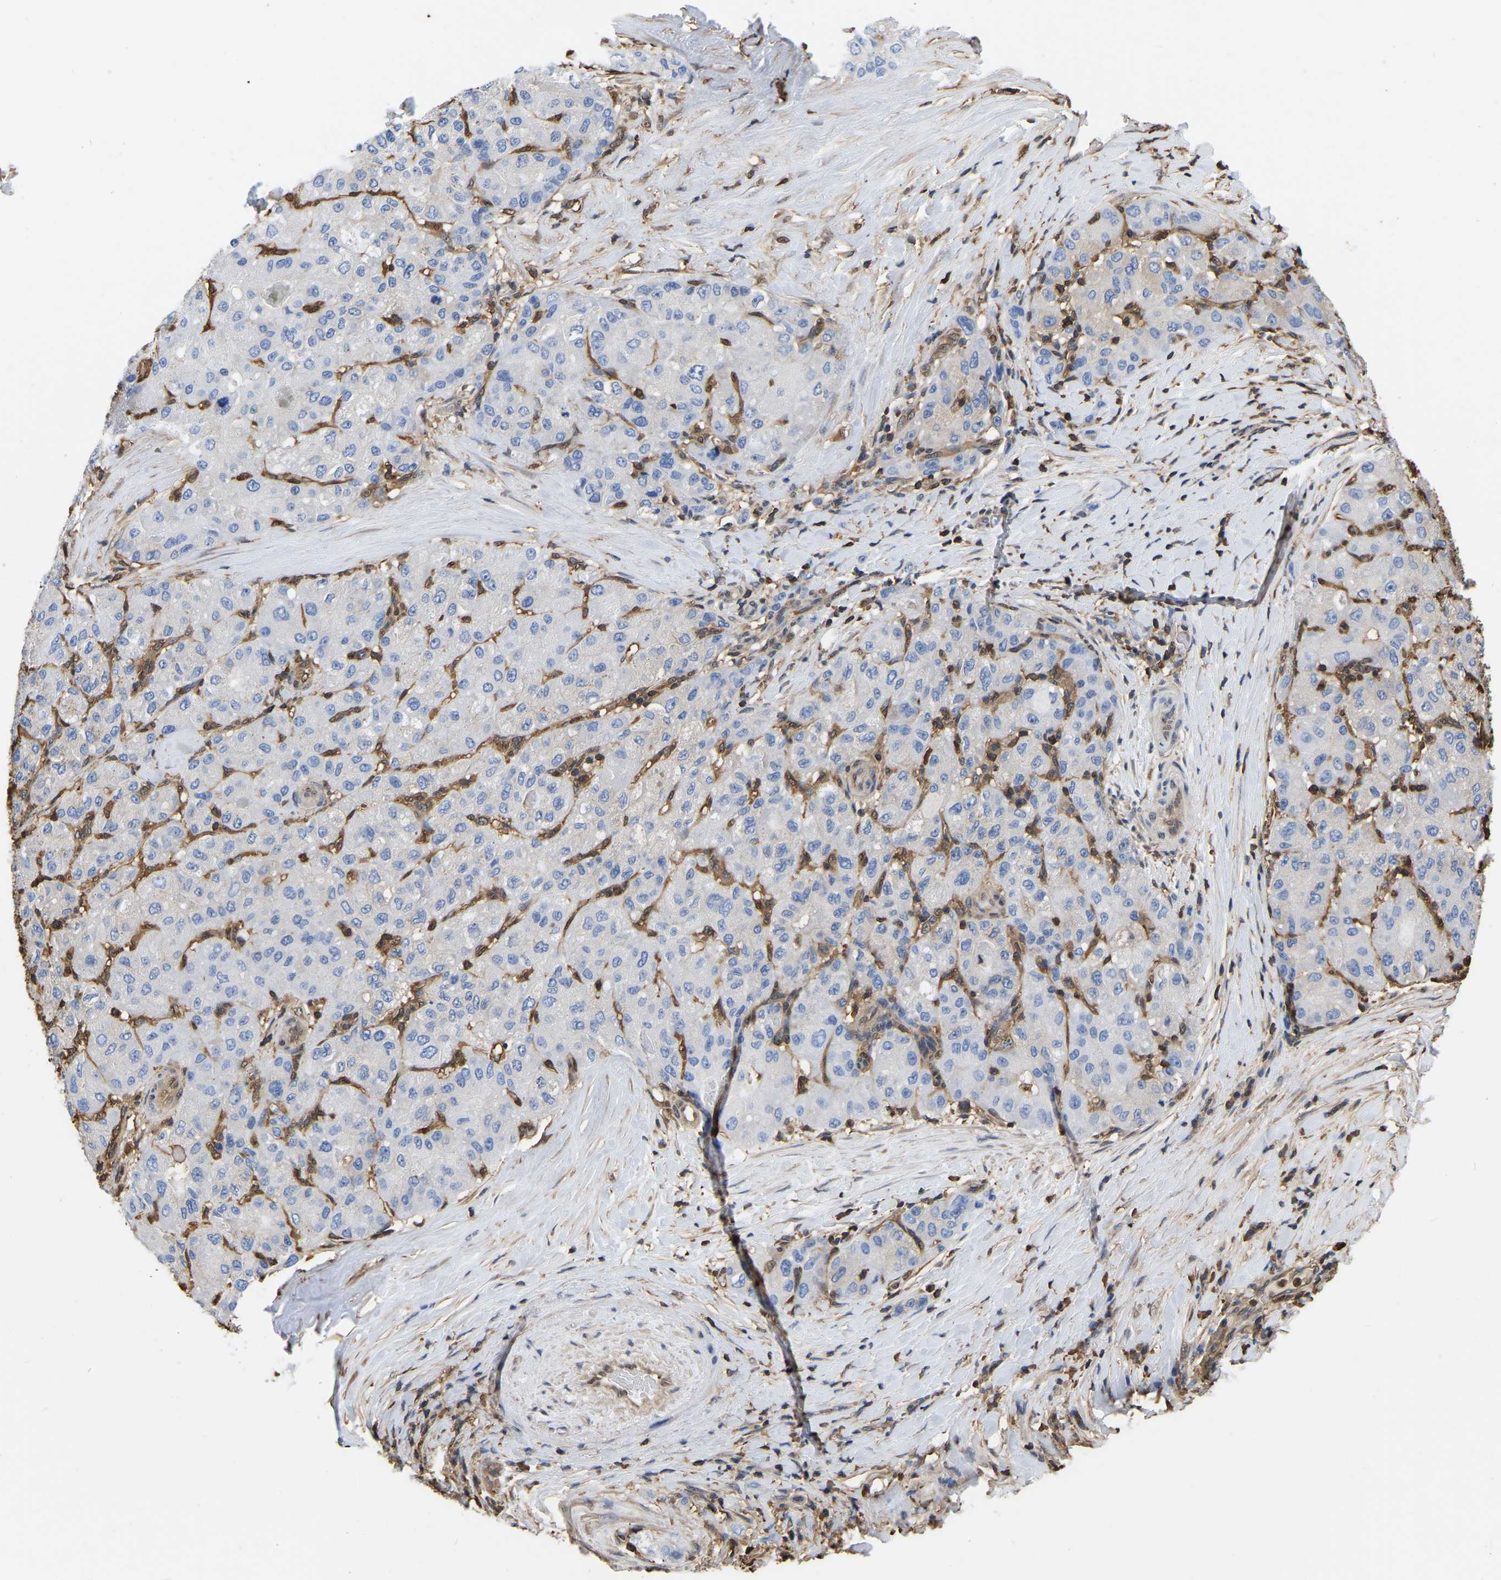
{"staining": {"intensity": "negative", "quantity": "none", "location": "none"}, "tissue": "liver cancer", "cell_type": "Tumor cells", "image_type": "cancer", "snomed": [{"axis": "morphology", "description": "Cholangiocarcinoma"}, {"axis": "topography", "description": "Liver"}], "caption": "Immunohistochemistry (IHC) photomicrograph of cholangiocarcinoma (liver) stained for a protein (brown), which shows no expression in tumor cells.", "gene": "LDHB", "patient": {"sex": "male", "age": 50}}